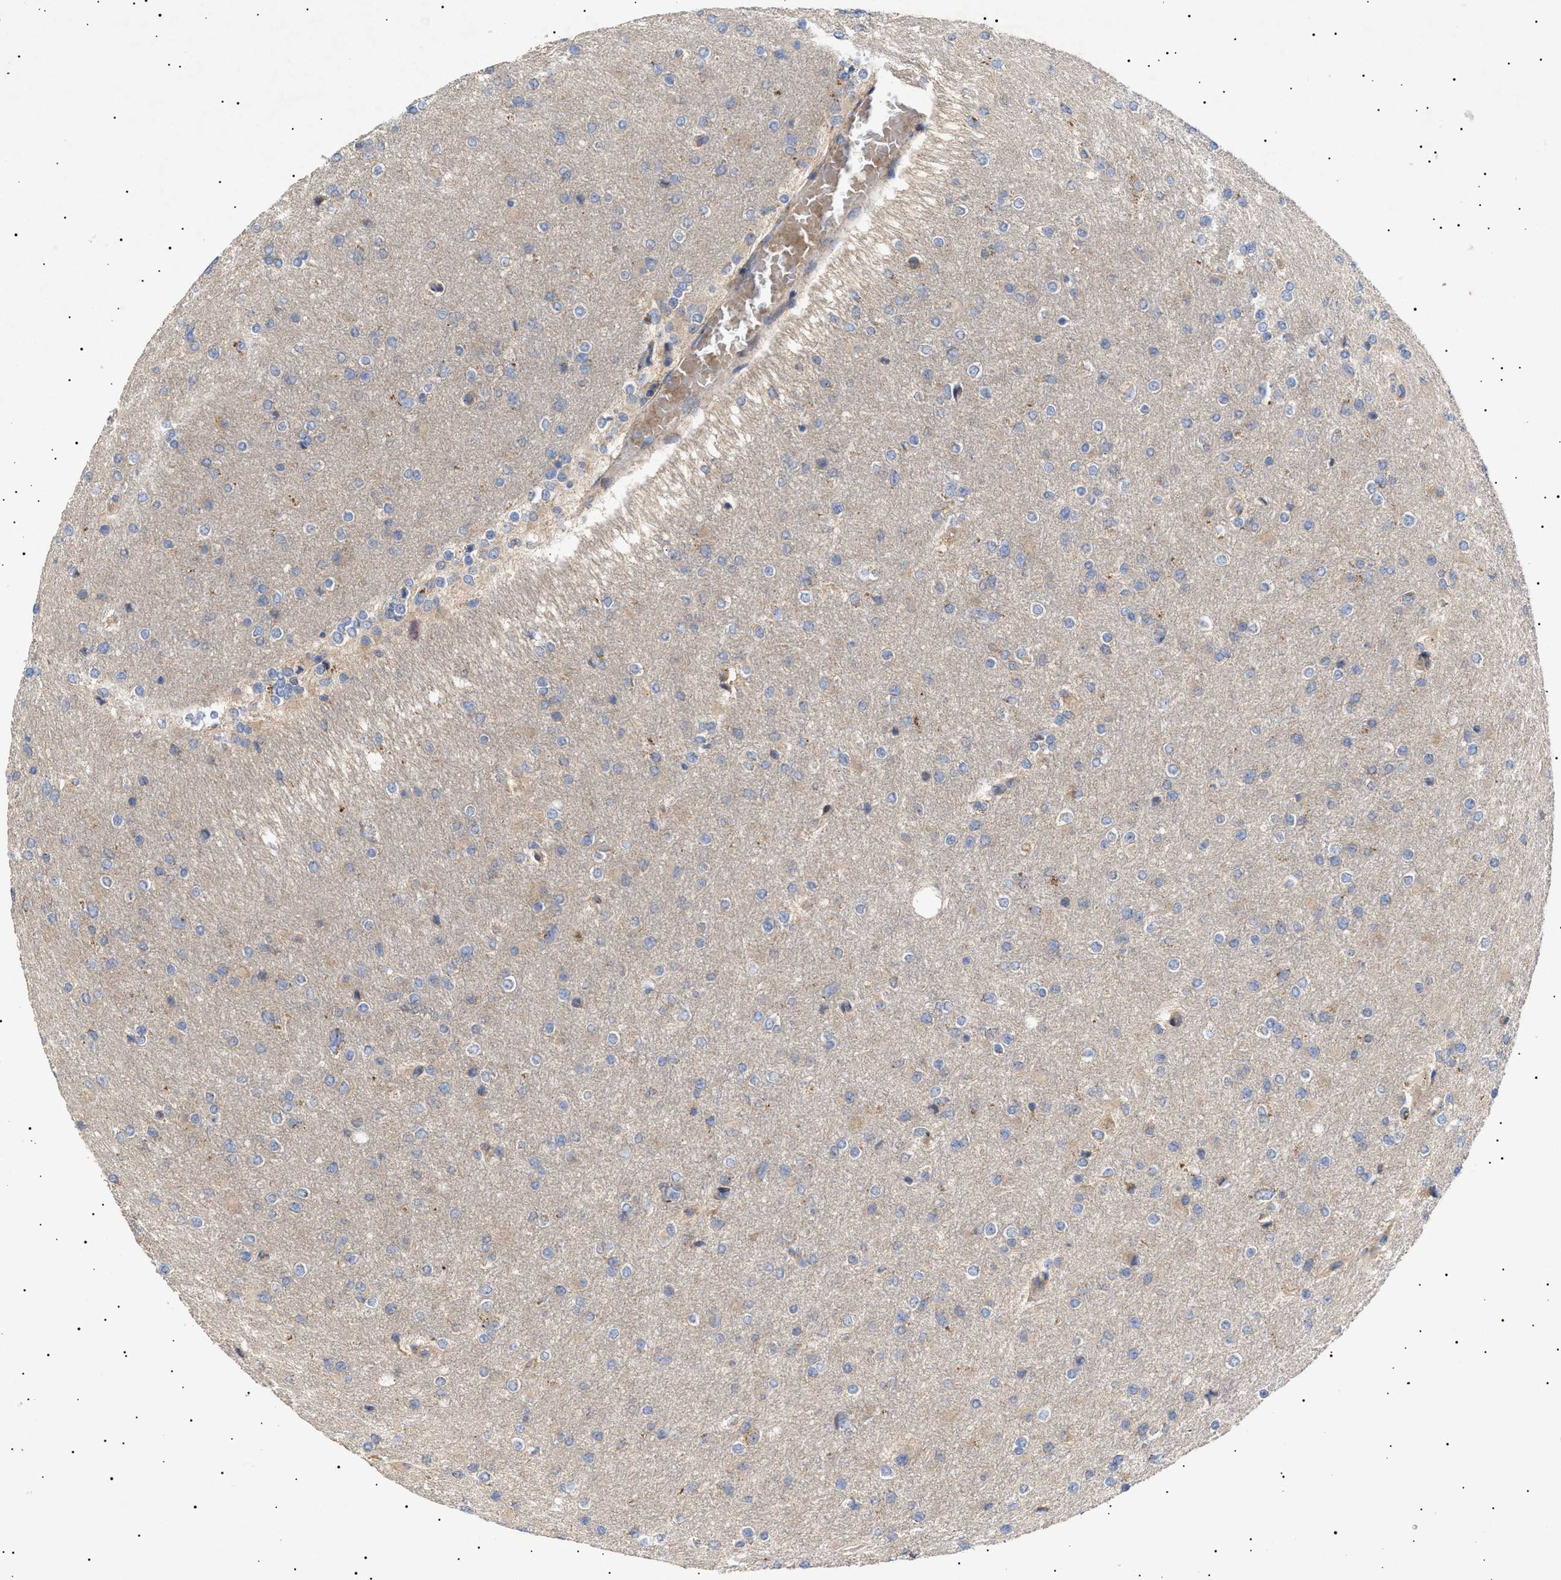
{"staining": {"intensity": "negative", "quantity": "none", "location": "none"}, "tissue": "glioma", "cell_type": "Tumor cells", "image_type": "cancer", "snomed": [{"axis": "morphology", "description": "Glioma, malignant, High grade"}, {"axis": "topography", "description": "Cerebral cortex"}], "caption": "This is an immunohistochemistry micrograph of human glioma. There is no positivity in tumor cells.", "gene": "MRPL10", "patient": {"sex": "female", "age": 36}}